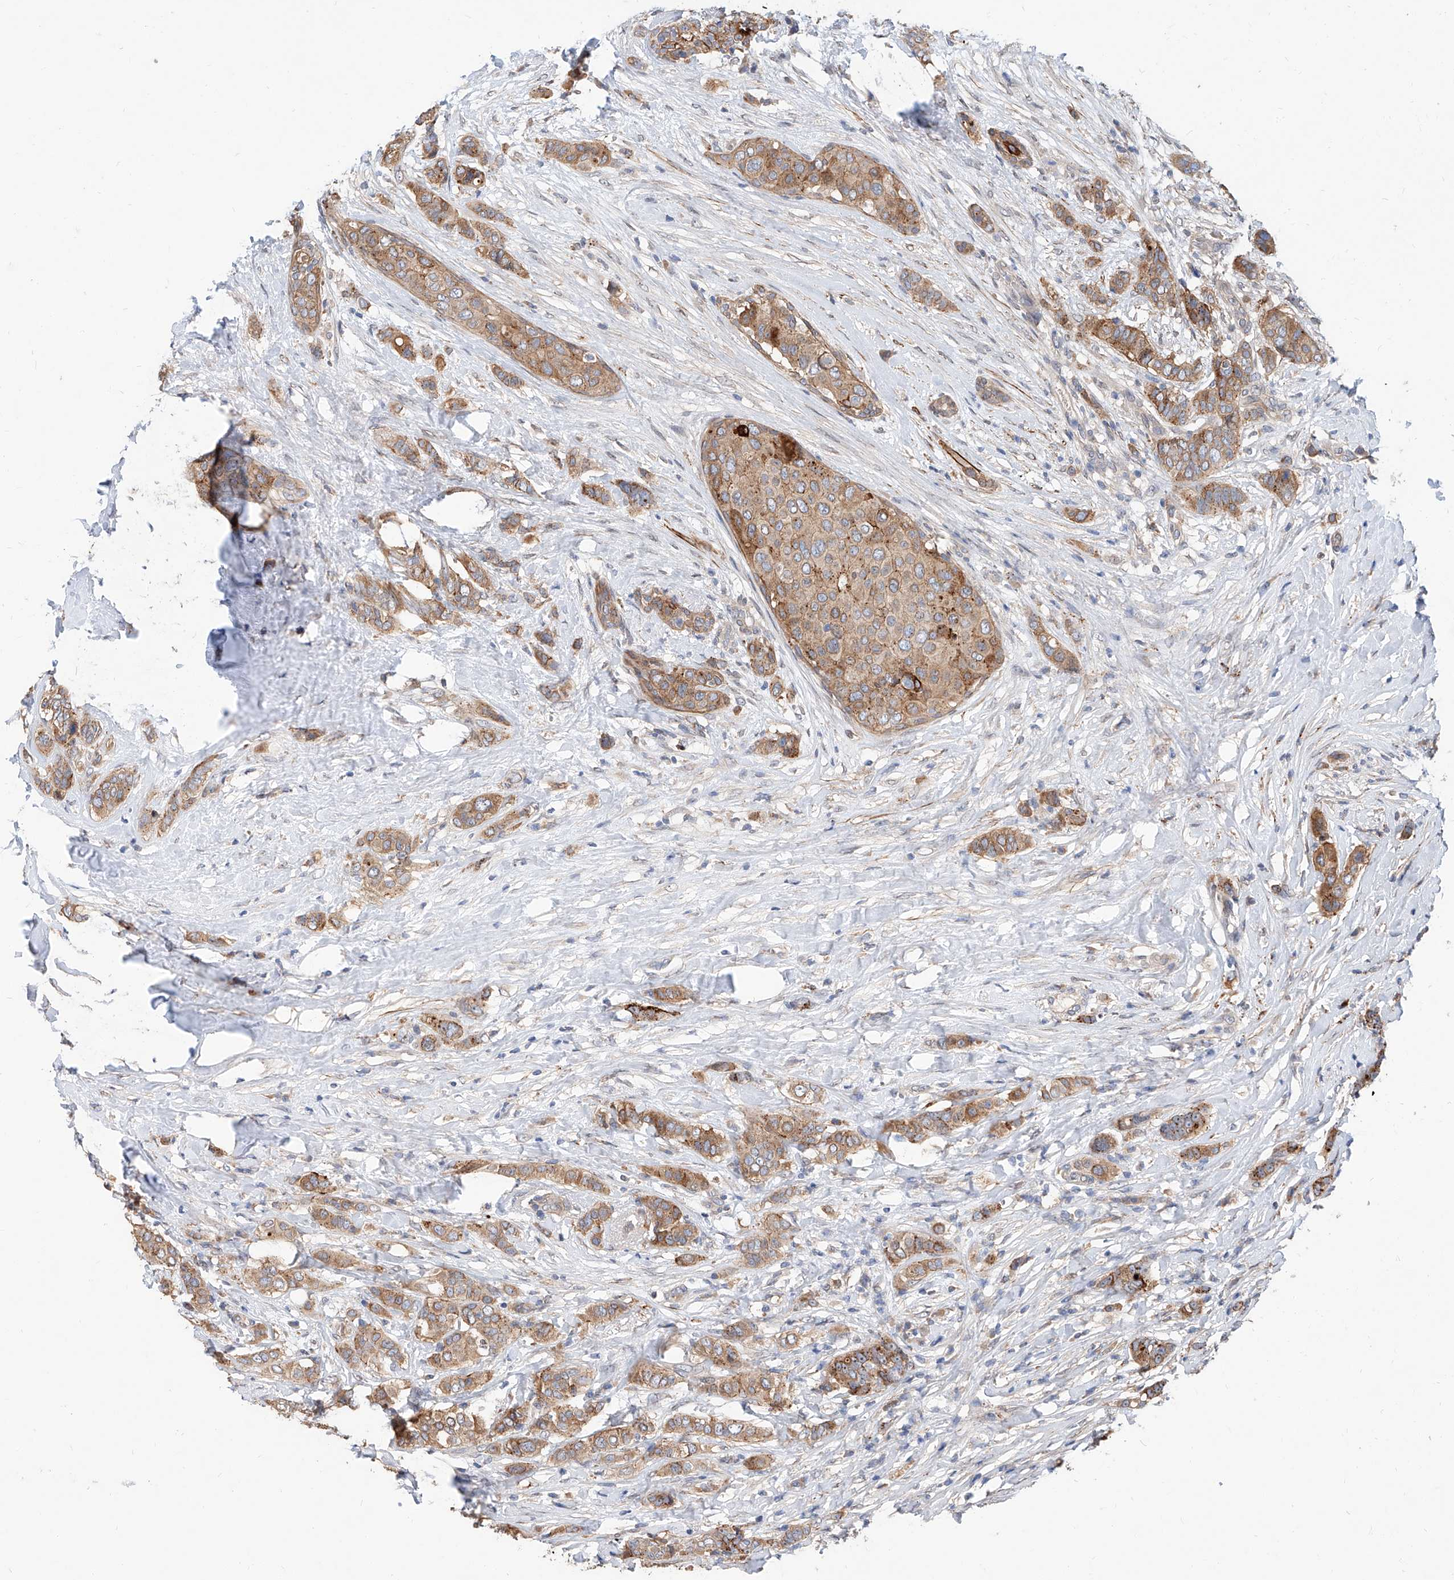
{"staining": {"intensity": "moderate", "quantity": ">75%", "location": "cytoplasmic/membranous"}, "tissue": "breast cancer", "cell_type": "Tumor cells", "image_type": "cancer", "snomed": [{"axis": "morphology", "description": "Lobular carcinoma"}, {"axis": "topography", "description": "Breast"}], "caption": "Protein staining exhibits moderate cytoplasmic/membranous positivity in about >75% of tumor cells in breast cancer (lobular carcinoma).", "gene": "MAGEE2", "patient": {"sex": "female", "age": 51}}